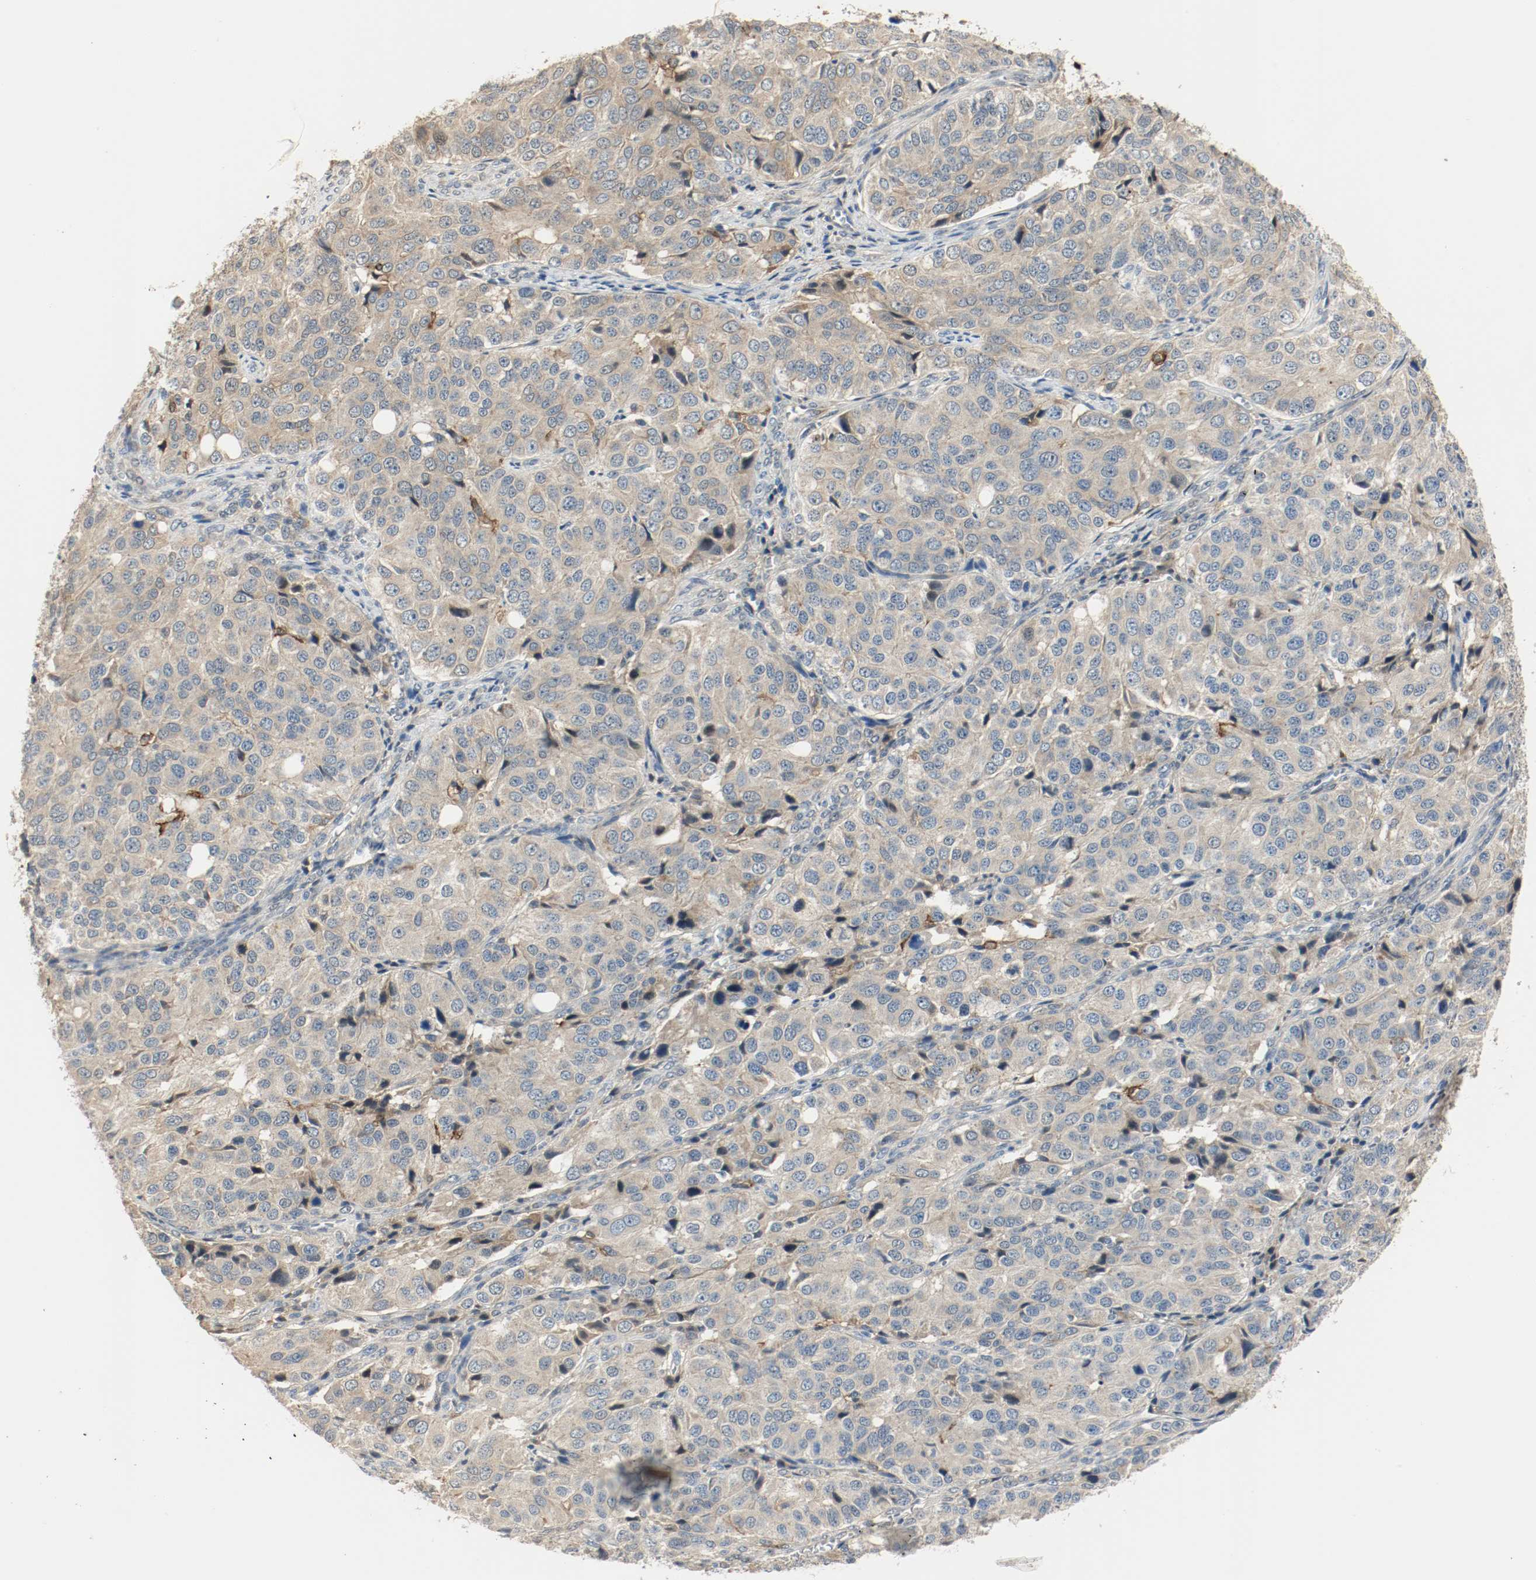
{"staining": {"intensity": "weak", "quantity": ">75%", "location": "cytoplasmic/membranous"}, "tissue": "ovarian cancer", "cell_type": "Tumor cells", "image_type": "cancer", "snomed": [{"axis": "morphology", "description": "Carcinoma, endometroid"}, {"axis": "topography", "description": "Ovary"}], "caption": "This is an image of immunohistochemistry staining of ovarian cancer, which shows weak positivity in the cytoplasmic/membranous of tumor cells.", "gene": "MELTF", "patient": {"sex": "female", "age": 51}}